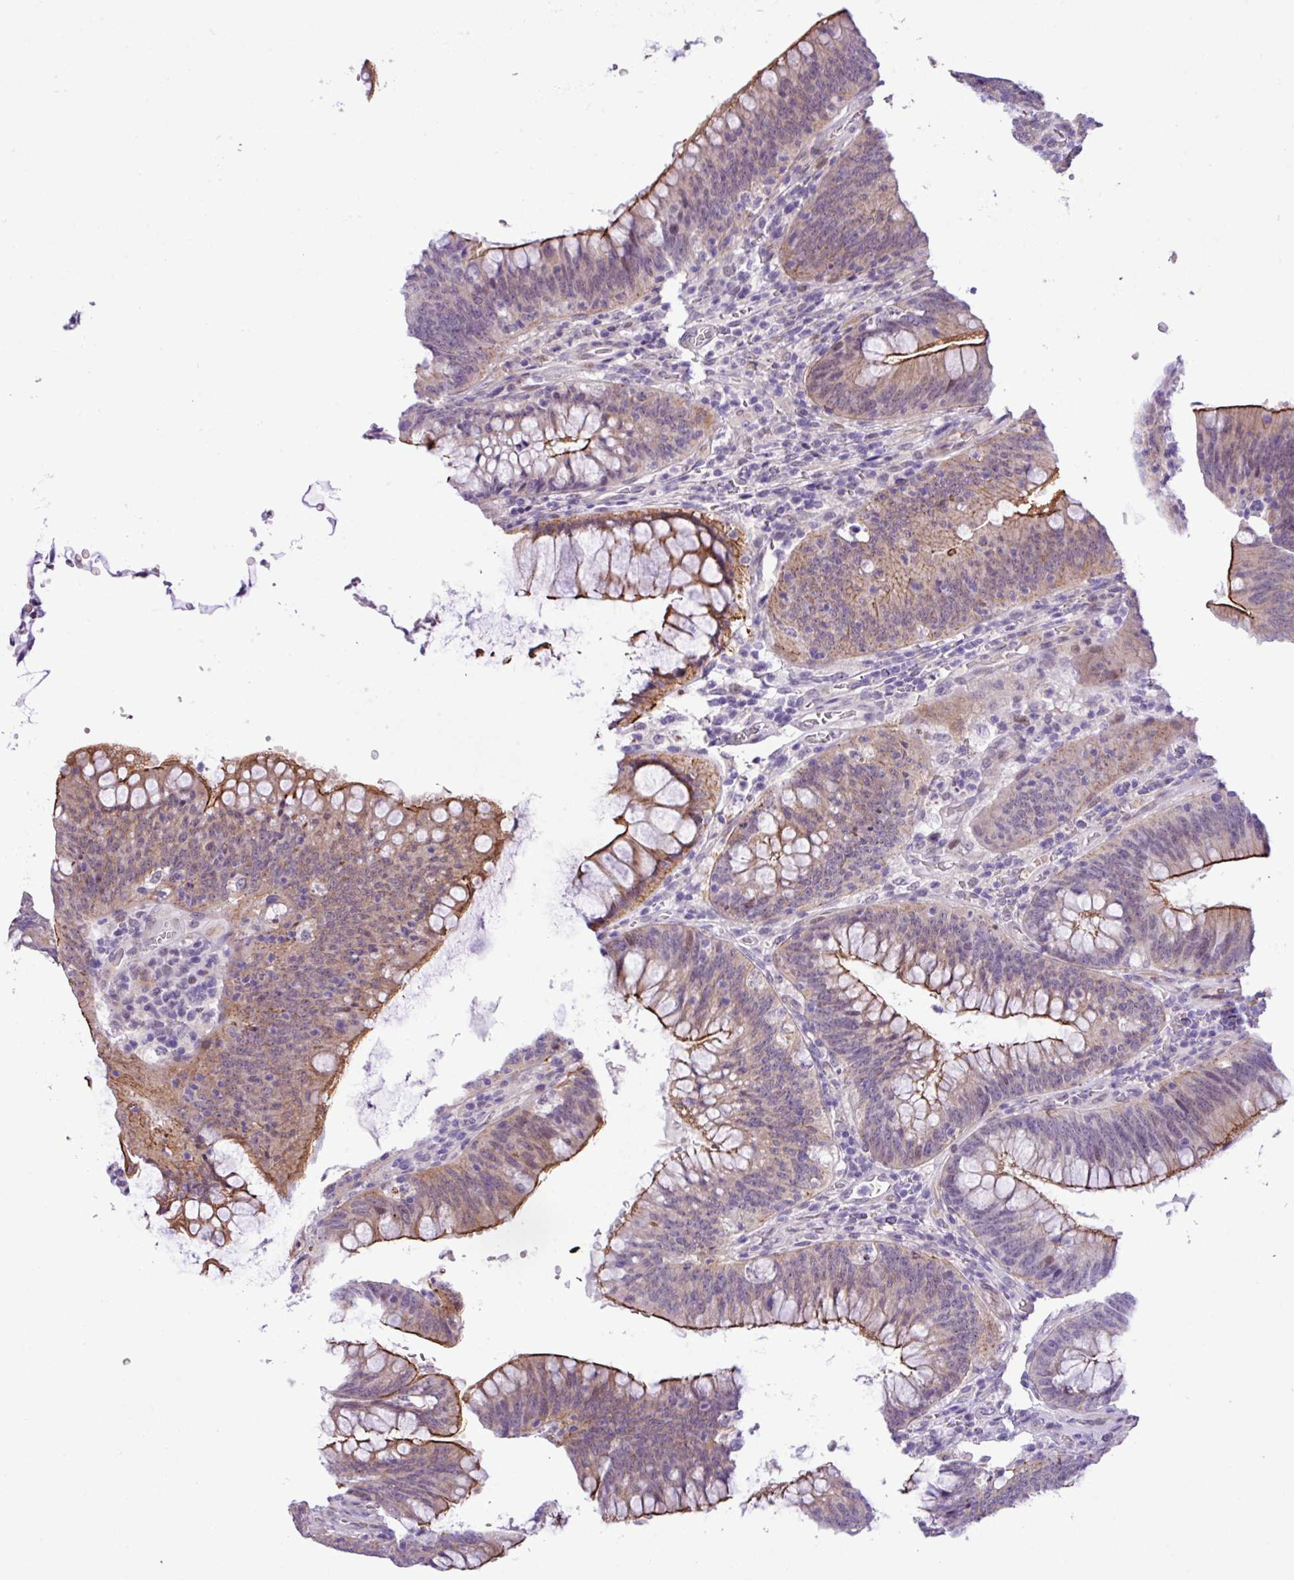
{"staining": {"intensity": "strong", "quantity": "25%-75%", "location": "cytoplasmic/membranous"}, "tissue": "colorectal cancer", "cell_type": "Tumor cells", "image_type": "cancer", "snomed": [{"axis": "morphology", "description": "Normal tissue, NOS"}, {"axis": "topography", "description": "Colon"}], "caption": "Protein staining displays strong cytoplasmic/membranous staining in approximately 25%-75% of tumor cells in colorectal cancer. The staining is performed using DAB (3,3'-diaminobenzidine) brown chromogen to label protein expression. The nuclei are counter-stained blue using hematoxylin.", "gene": "YLPM1", "patient": {"sex": "female", "age": 82}}